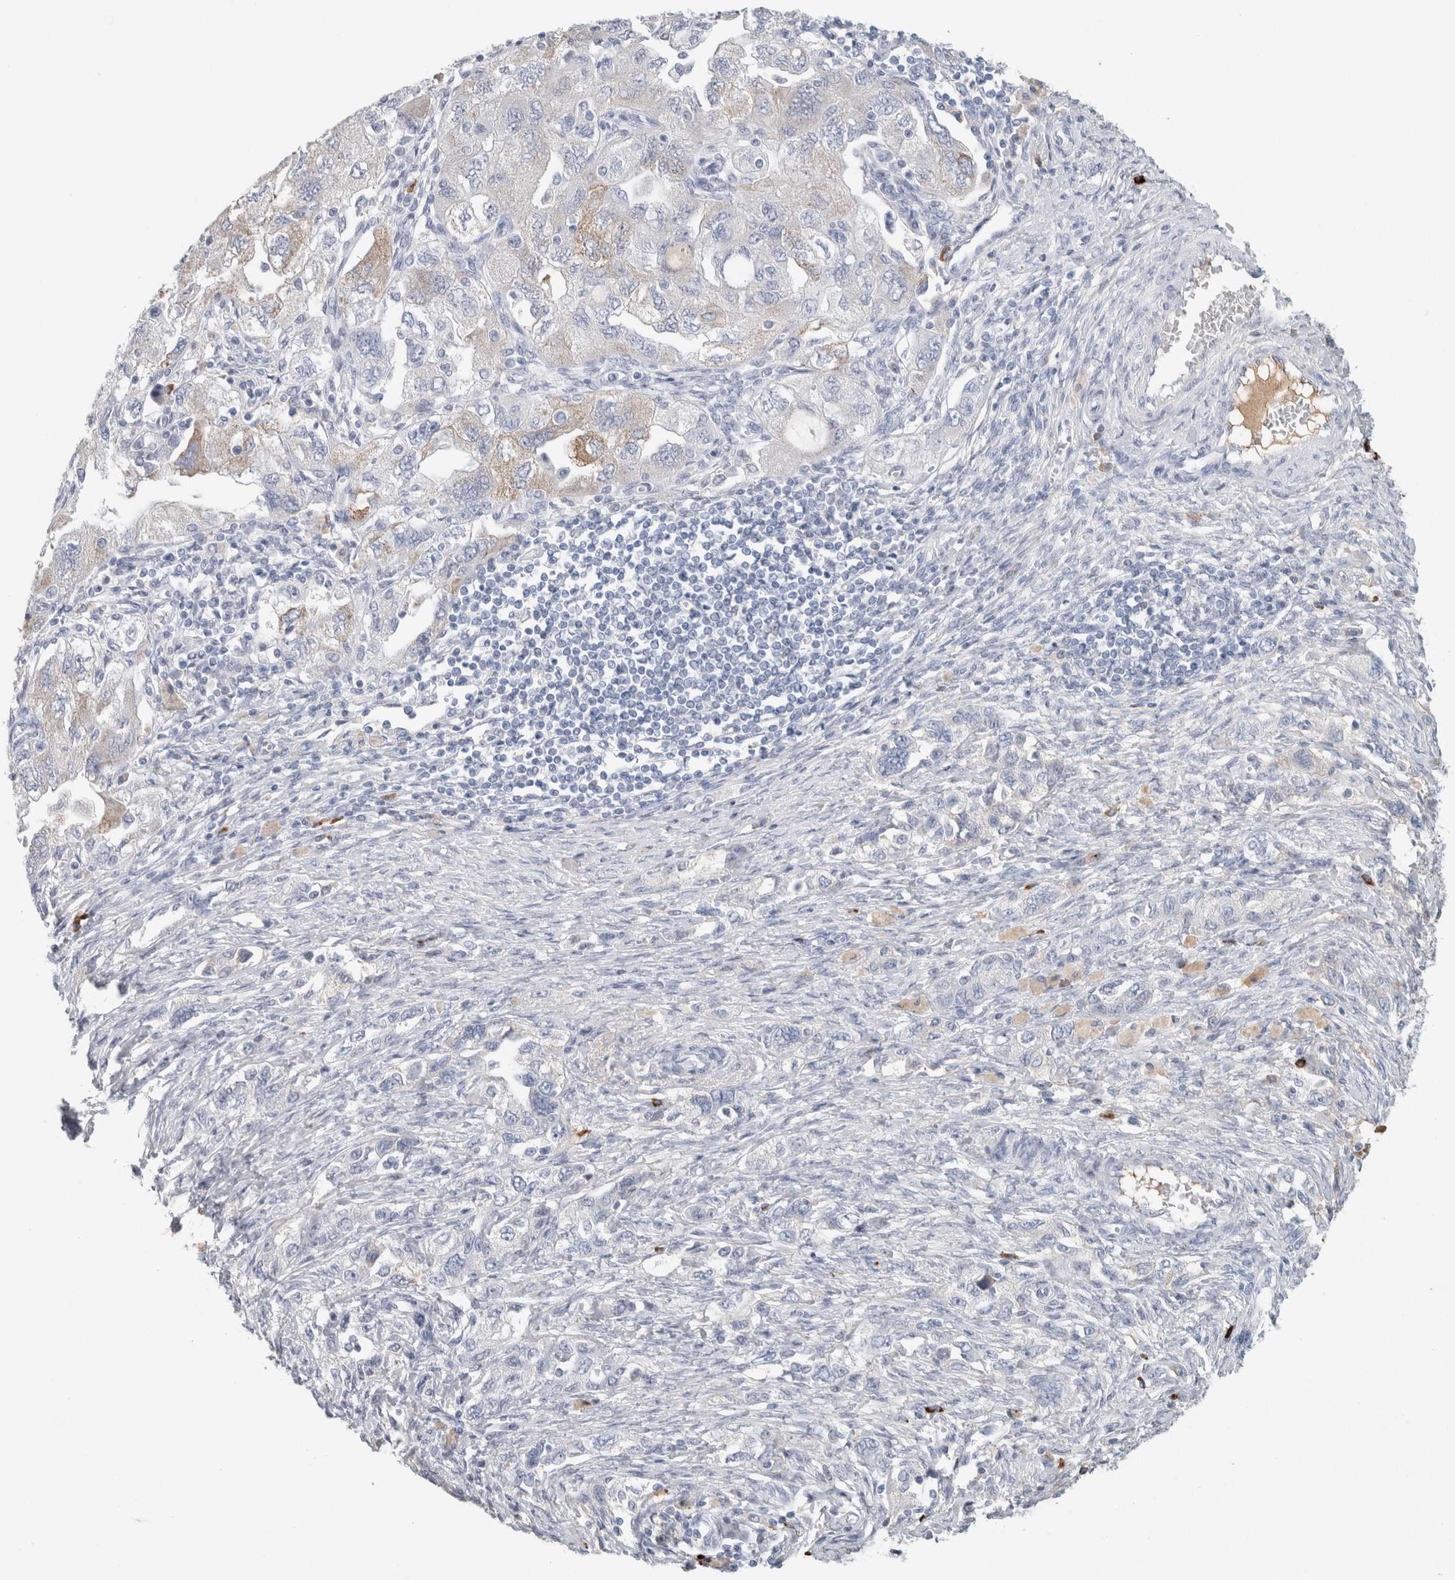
{"staining": {"intensity": "weak", "quantity": "25%-75%", "location": "cytoplasmic/membranous"}, "tissue": "ovarian cancer", "cell_type": "Tumor cells", "image_type": "cancer", "snomed": [{"axis": "morphology", "description": "Carcinoma, NOS"}, {"axis": "morphology", "description": "Cystadenocarcinoma, serous, NOS"}, {"axis": "topography", "description": "Ovary"}], "caption": "IHC image of neoplastic tissue: serous cystadenocarcinoma (ovarian) stained using IHC shows low levels of weak protein expression localized specifically in the cytoplasmic/membranous of tumor cells, appearing as a cytoplasmic/membranous brown color.", "gene": "IL6", "patient": {"sex": "female", "age": 69}}